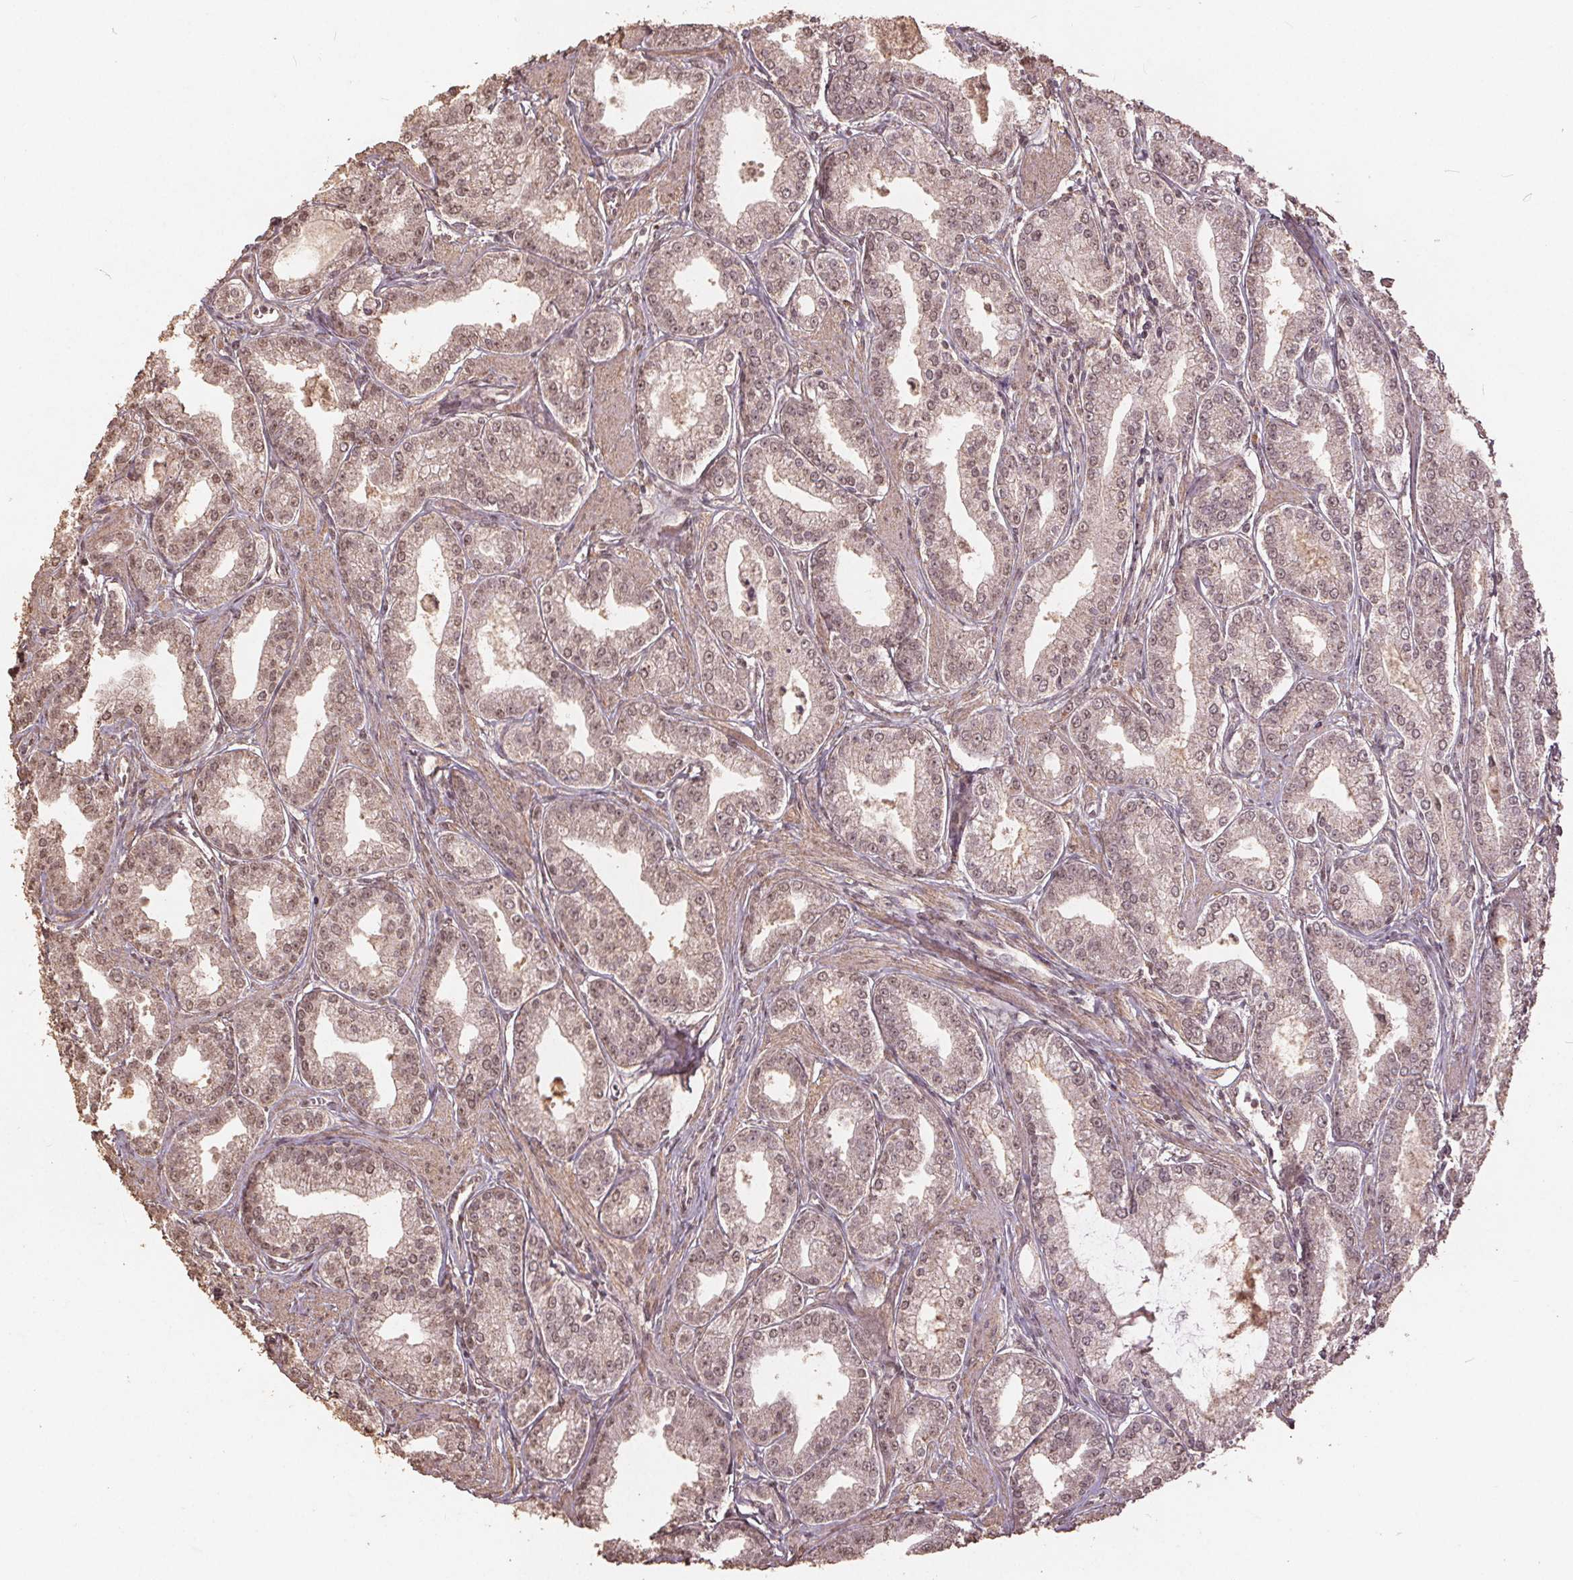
{"staining": {"intensity": "weak", "quantity": ">75%", "location": "nuclear"}, "tissue": "prostate cancer", "cell_type": "Tumor cells", "image_type": "cancer", "snomed": [{"axis": "morphology", "description": "Adenocarcinoma, NOS"}, {"axis": "topography", "description": "Prostate"}], "caption": "Immunohistochemical staining of human adenocarcinoma (prostate) exhibits low levels of weak nuclear protein positivity in about >75% of tumor cells.", "gene": "DSG3", "patient": {"sex": "male", "age": 71}}